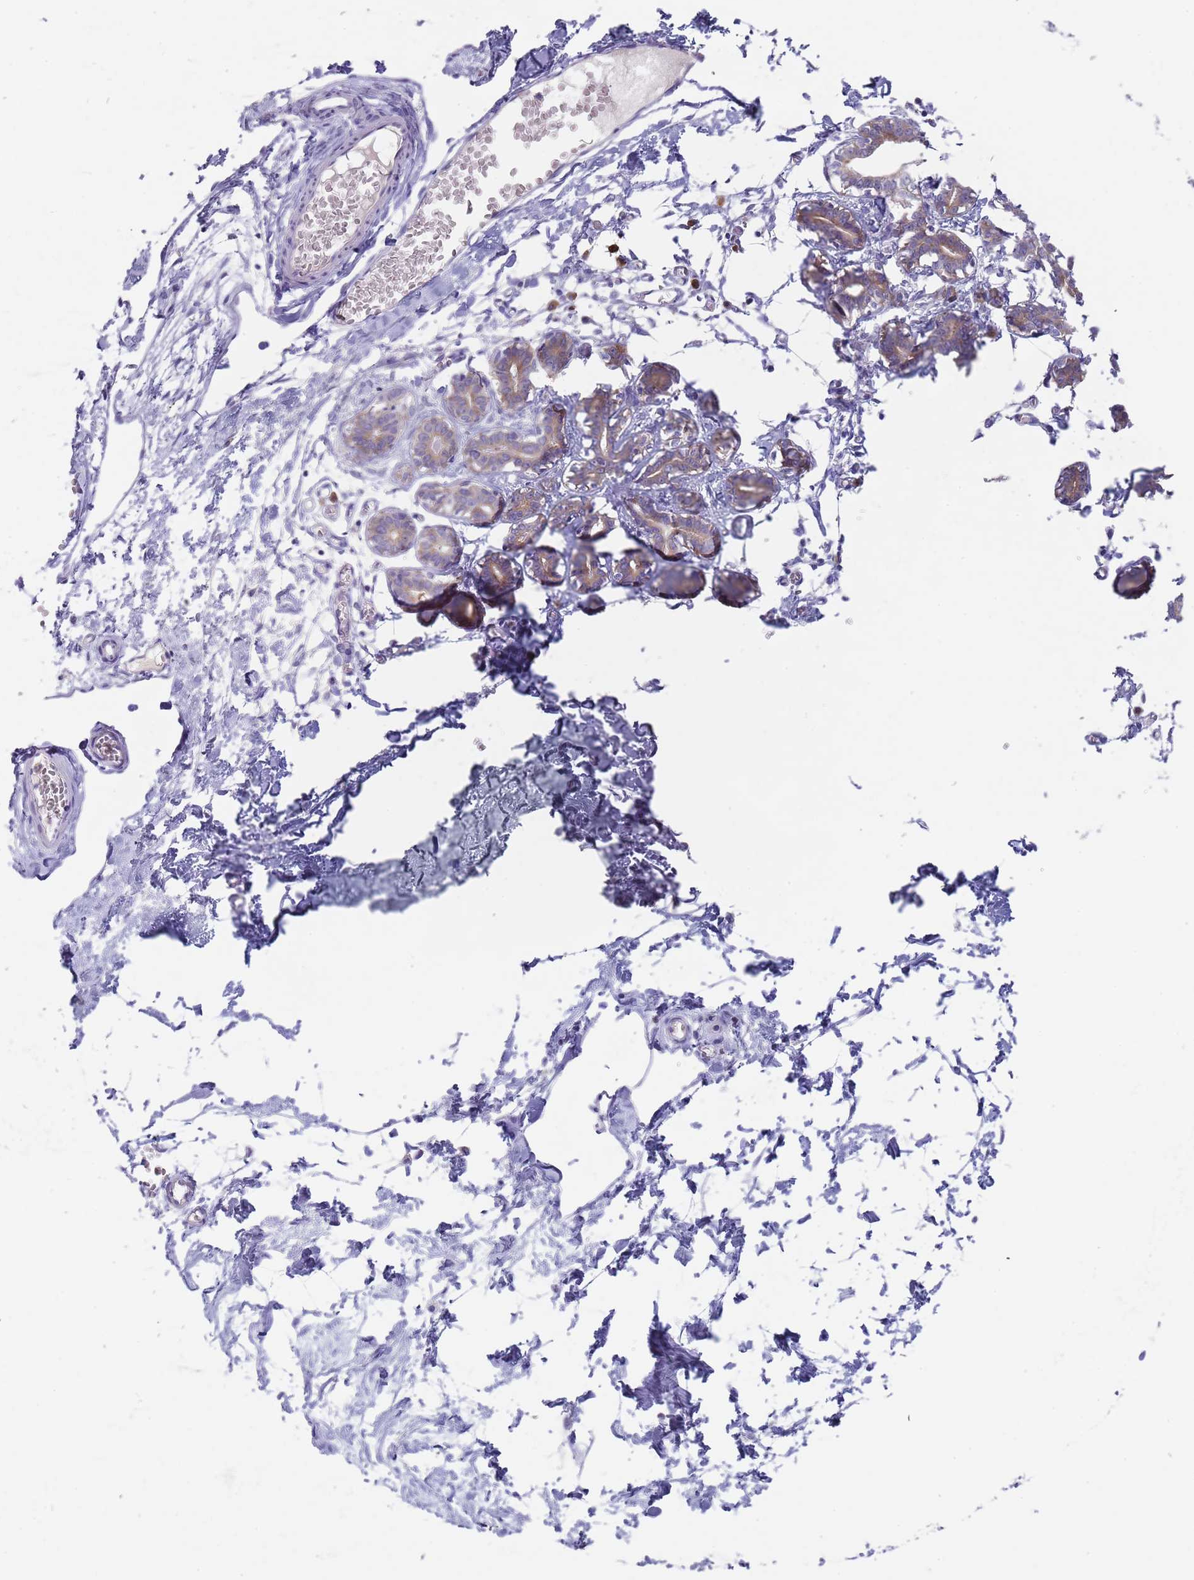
{"staining": {"intensity": "negative", "quantity": "none", "location": "none"}, "tissue": "breast", "cell_type": "Adipocytes", "image_type": "normal", "snomed": [{"axis": "morphology", "description": "Normal tissue, NOS"}, {"axis": "topography", "description": "Breast"}], "caption": "IHC of unremarkable human breast demonstrates no positivity in adipocytes.", "gene": "TYW1B", "patient": {"sex": "female", "age": 27}}